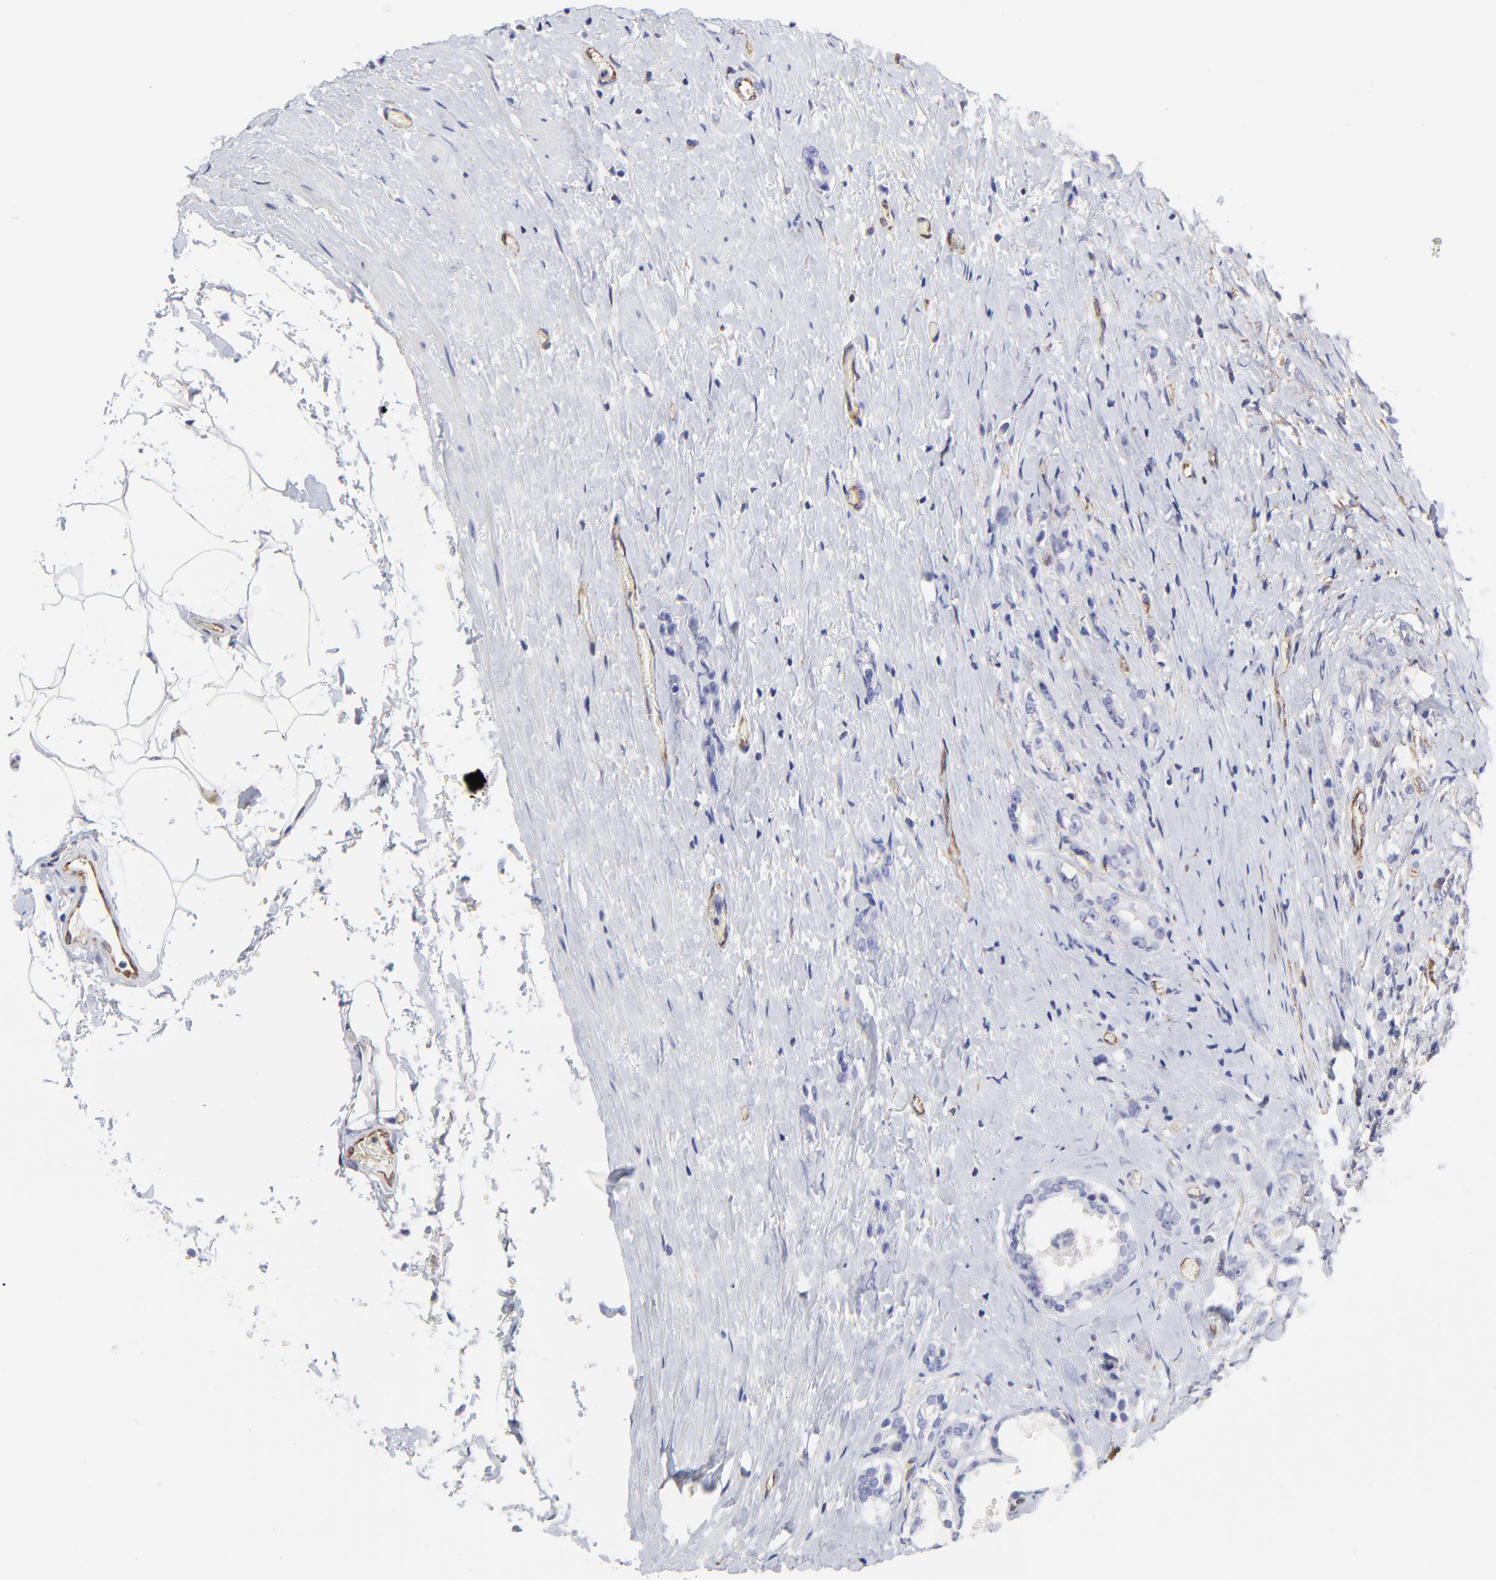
{"staining": {"intensity": "negative", "quantity": "none", "location": "none"}, "tissue": "prostate cancer", "cell_type": "Tumor cells", "image_type": "cancer", "snomed": [{"axis": "morphology", "description": "Adenocarcinoma, Medium grade"}, {"axis": "topography", "description": "Prostate"}], "caption": "Immunohistochemistry (IHC) photomicrograph of neoplastic tissue: human medium-grade adenocarcinoma (prostate) stained with DAB (3,3'-diaminobenzidine) exhibits no significant protein staining in tumor cells.", "gene": "COX8C", "patient": {"sex": "male", "age": 59}}